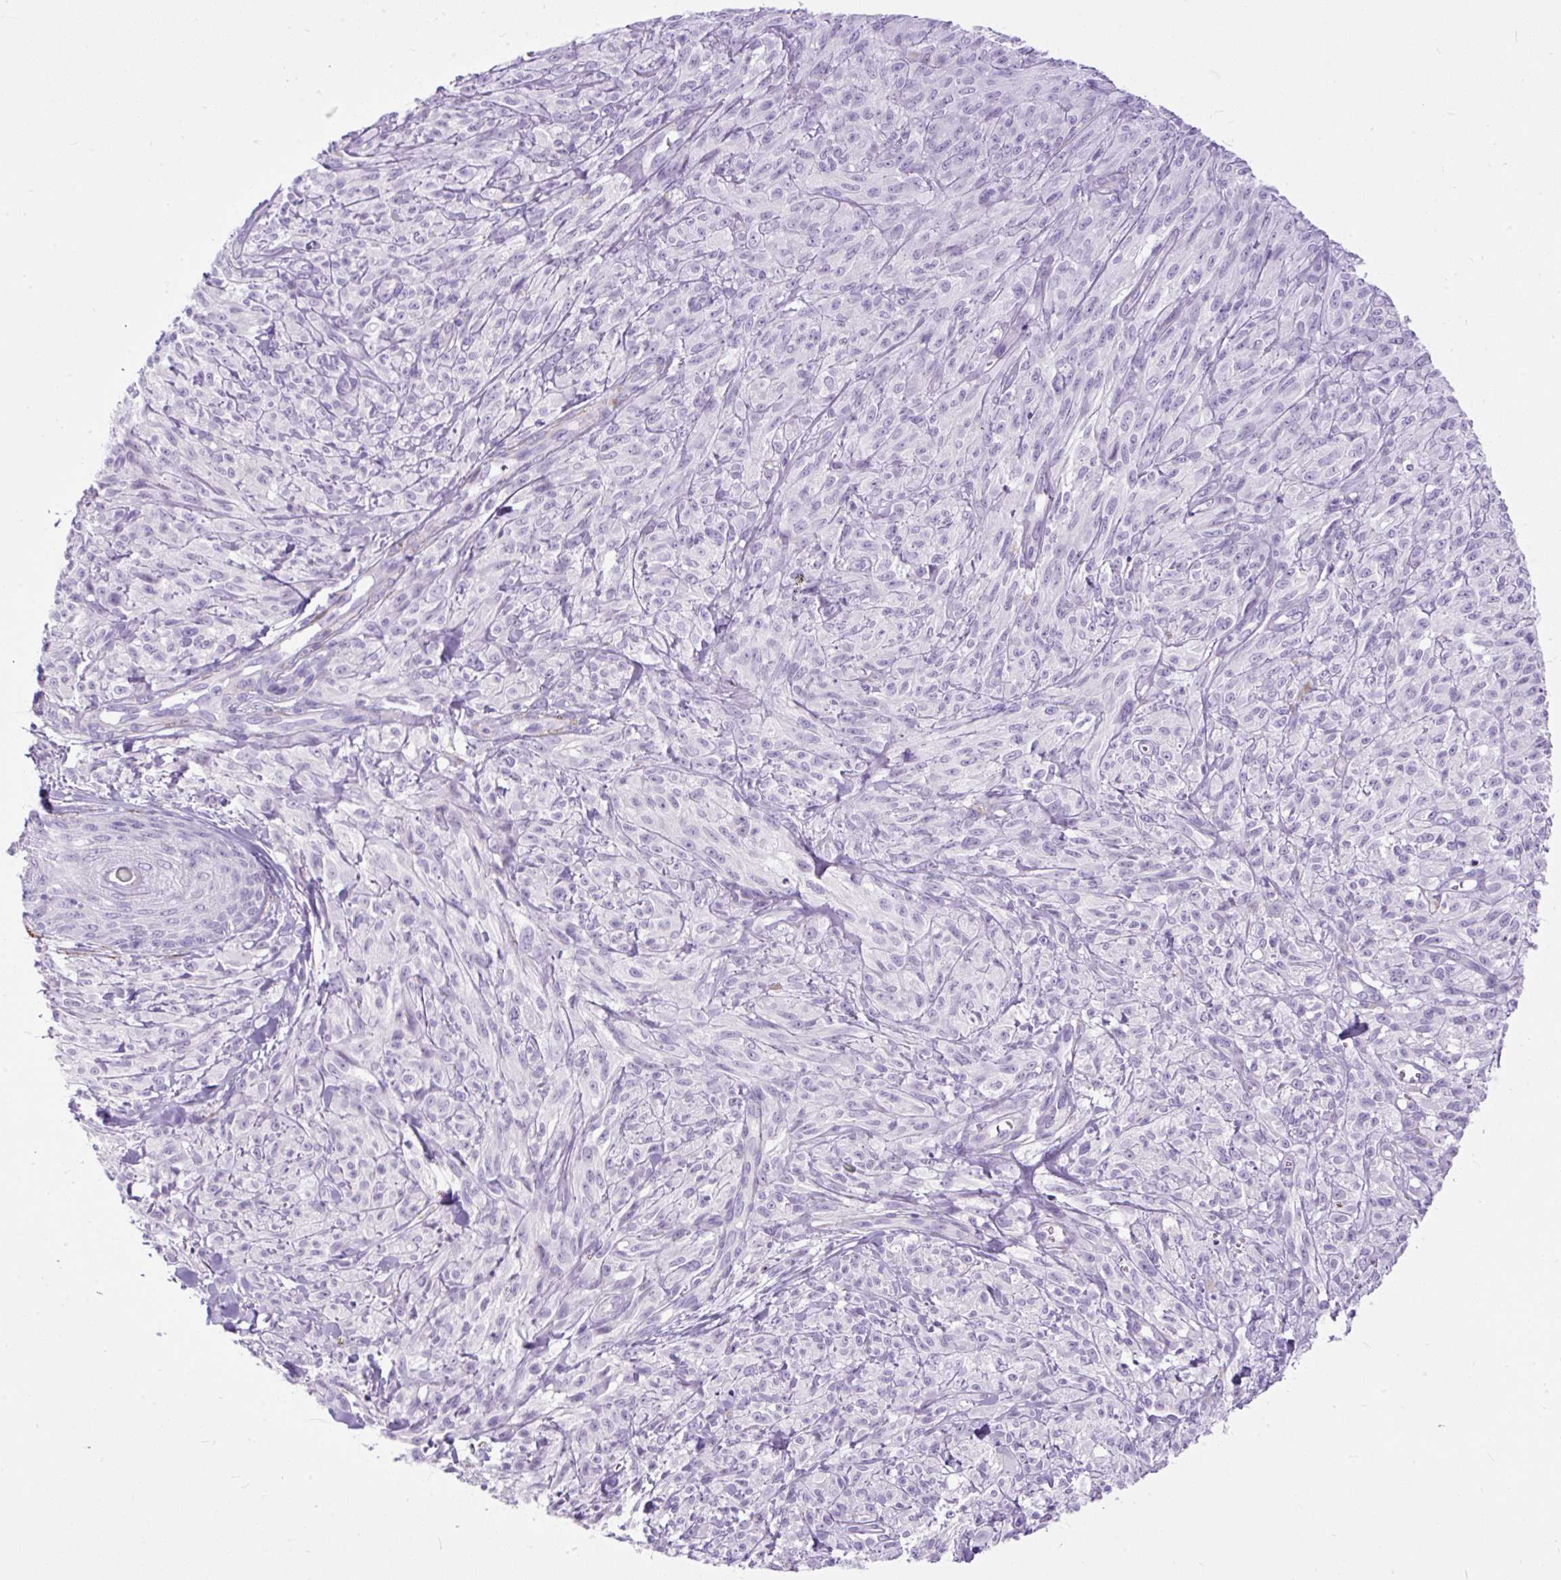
{"staining": {"intensity": "negative", "quantity": "none", "location": "none"}, "tissue": "melanoma", "cell_type": "Tumor cells", "image_type": "cancer", "snomed": [{"axis": "morphology", "description": "Malignant melanoma, NOS"}, {"axis": "topography", "description": "Skin of upper arm"}], "caption": "Immunohistochemistry (IHC) of human melanoma shows no expression in tumor cells.", "gene": "ZNF256", "patient": {"sex": "female", "age": 65}}